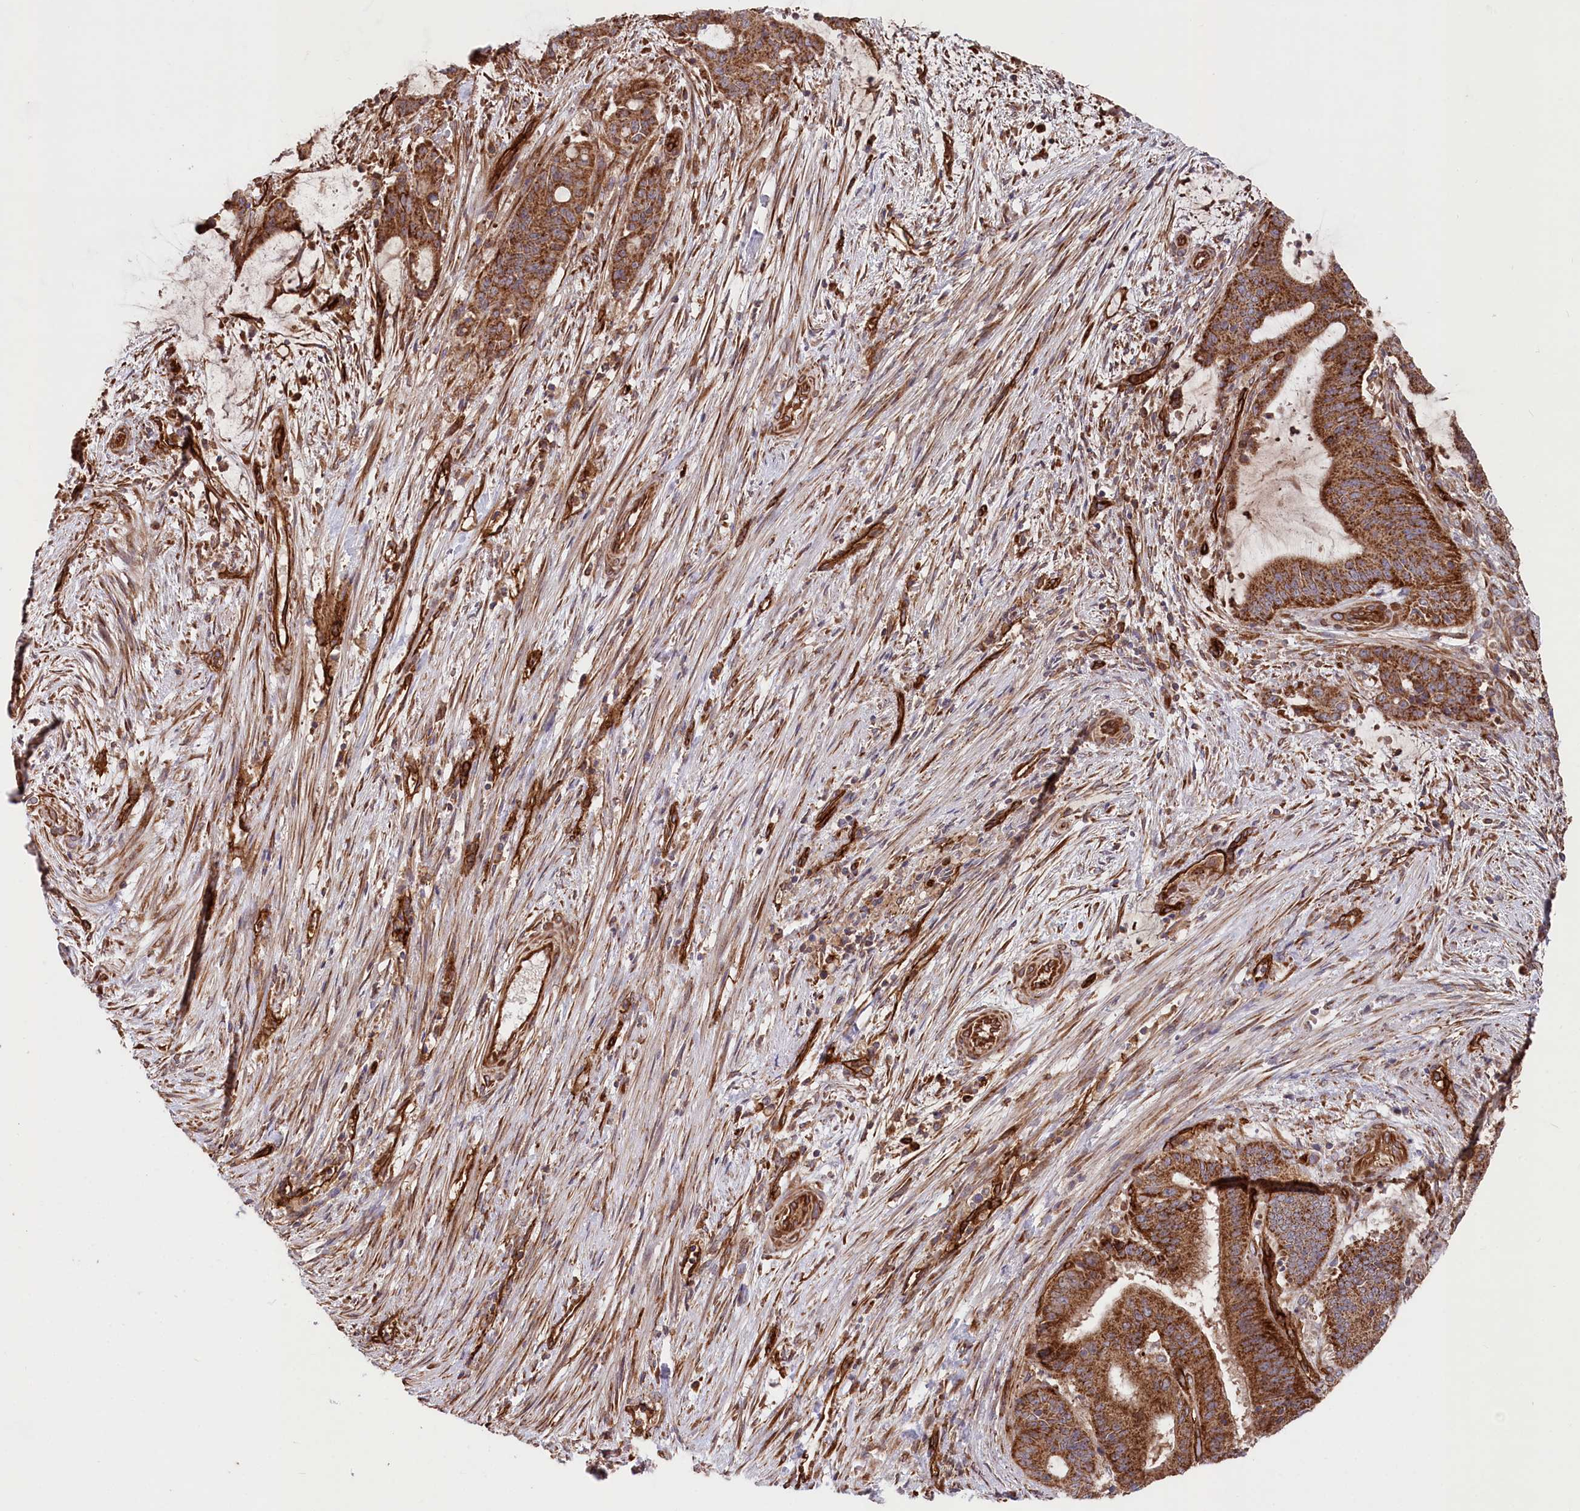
{"staining": {"intensity": "strong", "quantity": ">75%", "location": "cytoplasmic/membranous"}, "tissue": "liver cancer", "cell_type": "Tumor cells", "image_type": "cancer", "snomed": [{"axis": "morphology", "description": "Normal tissue, NOS"}, {"axis": "morphology", "description": "Cholangiocarcinoma"}, {"axis": "topography", "description": "Liver"}, {"axis": "topography", "description": "Peripheral nerve tissue"}], "caption": "Immunohistochemical staining of liver cholangiocarcinoma displays strong cytoplasmic/membranous protein positivity in approximately >75% of tumor cells.", "gene": "MTPAP", "patient": {"sex": "female", "age": 73}}